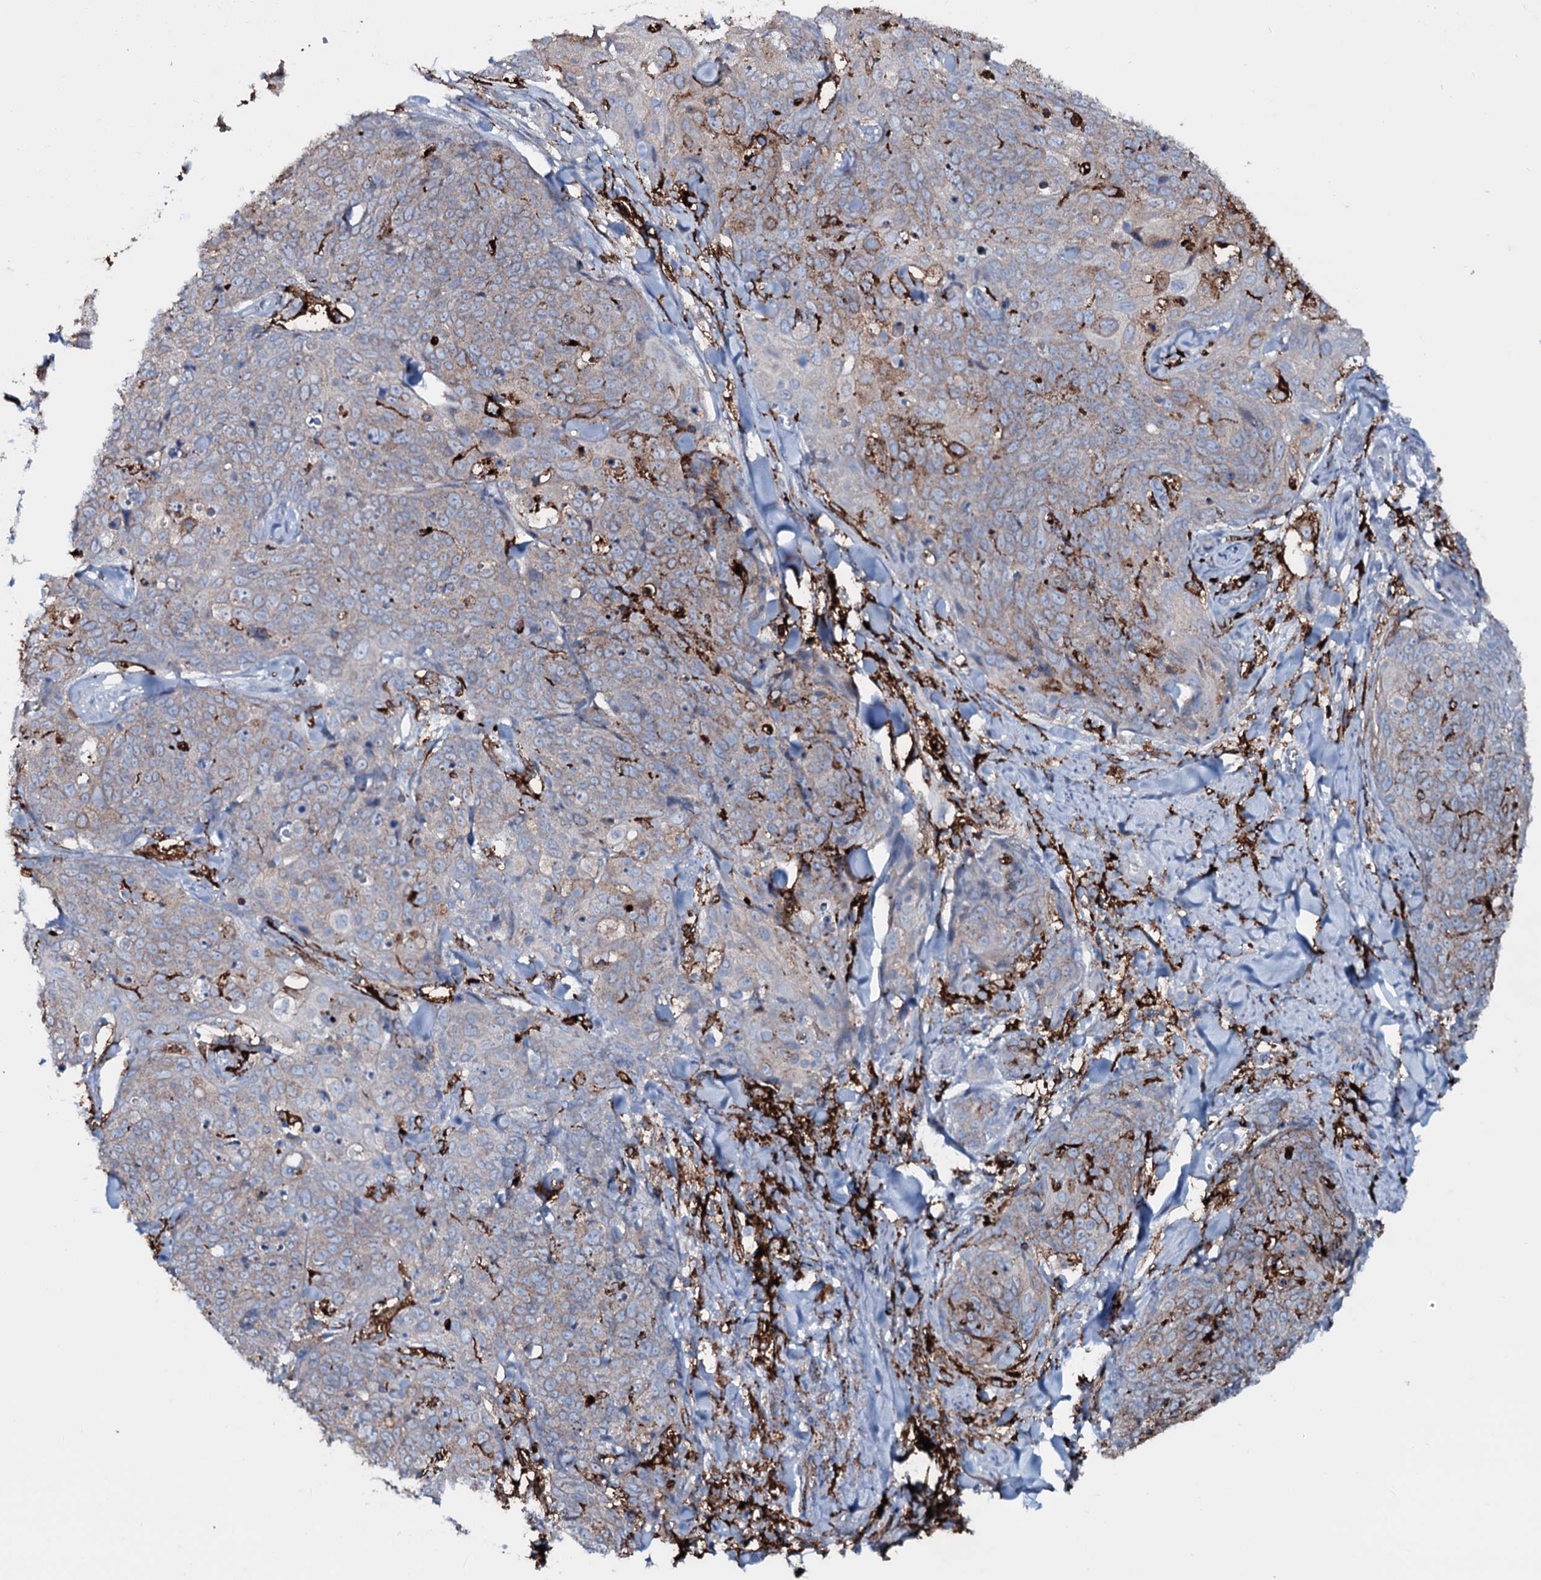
{"staining": {"intensity": "weak", "quantity": "25%-75%", "location": "cytoplasmic/membranous"}, "tissue": "skin cancer", "cell_type": "Tumor cells", "image_type": "cancer", "snomed": [{"axis": "morphology", "description": "Squamous cell carcinoma, NOS"}, {"axis": "topography", "description": "Skin"}, {"axis": "topography", "description": "Vulva"}], "caption": "The photomicrograph shows a brown stain indicating the presence of a protein in the cytoplasmic/membranous of tumor cells in squamous cell carcinoma (skin).", "gene": "OSBPL2", "patient": {"sex": "female", "age": 85}}